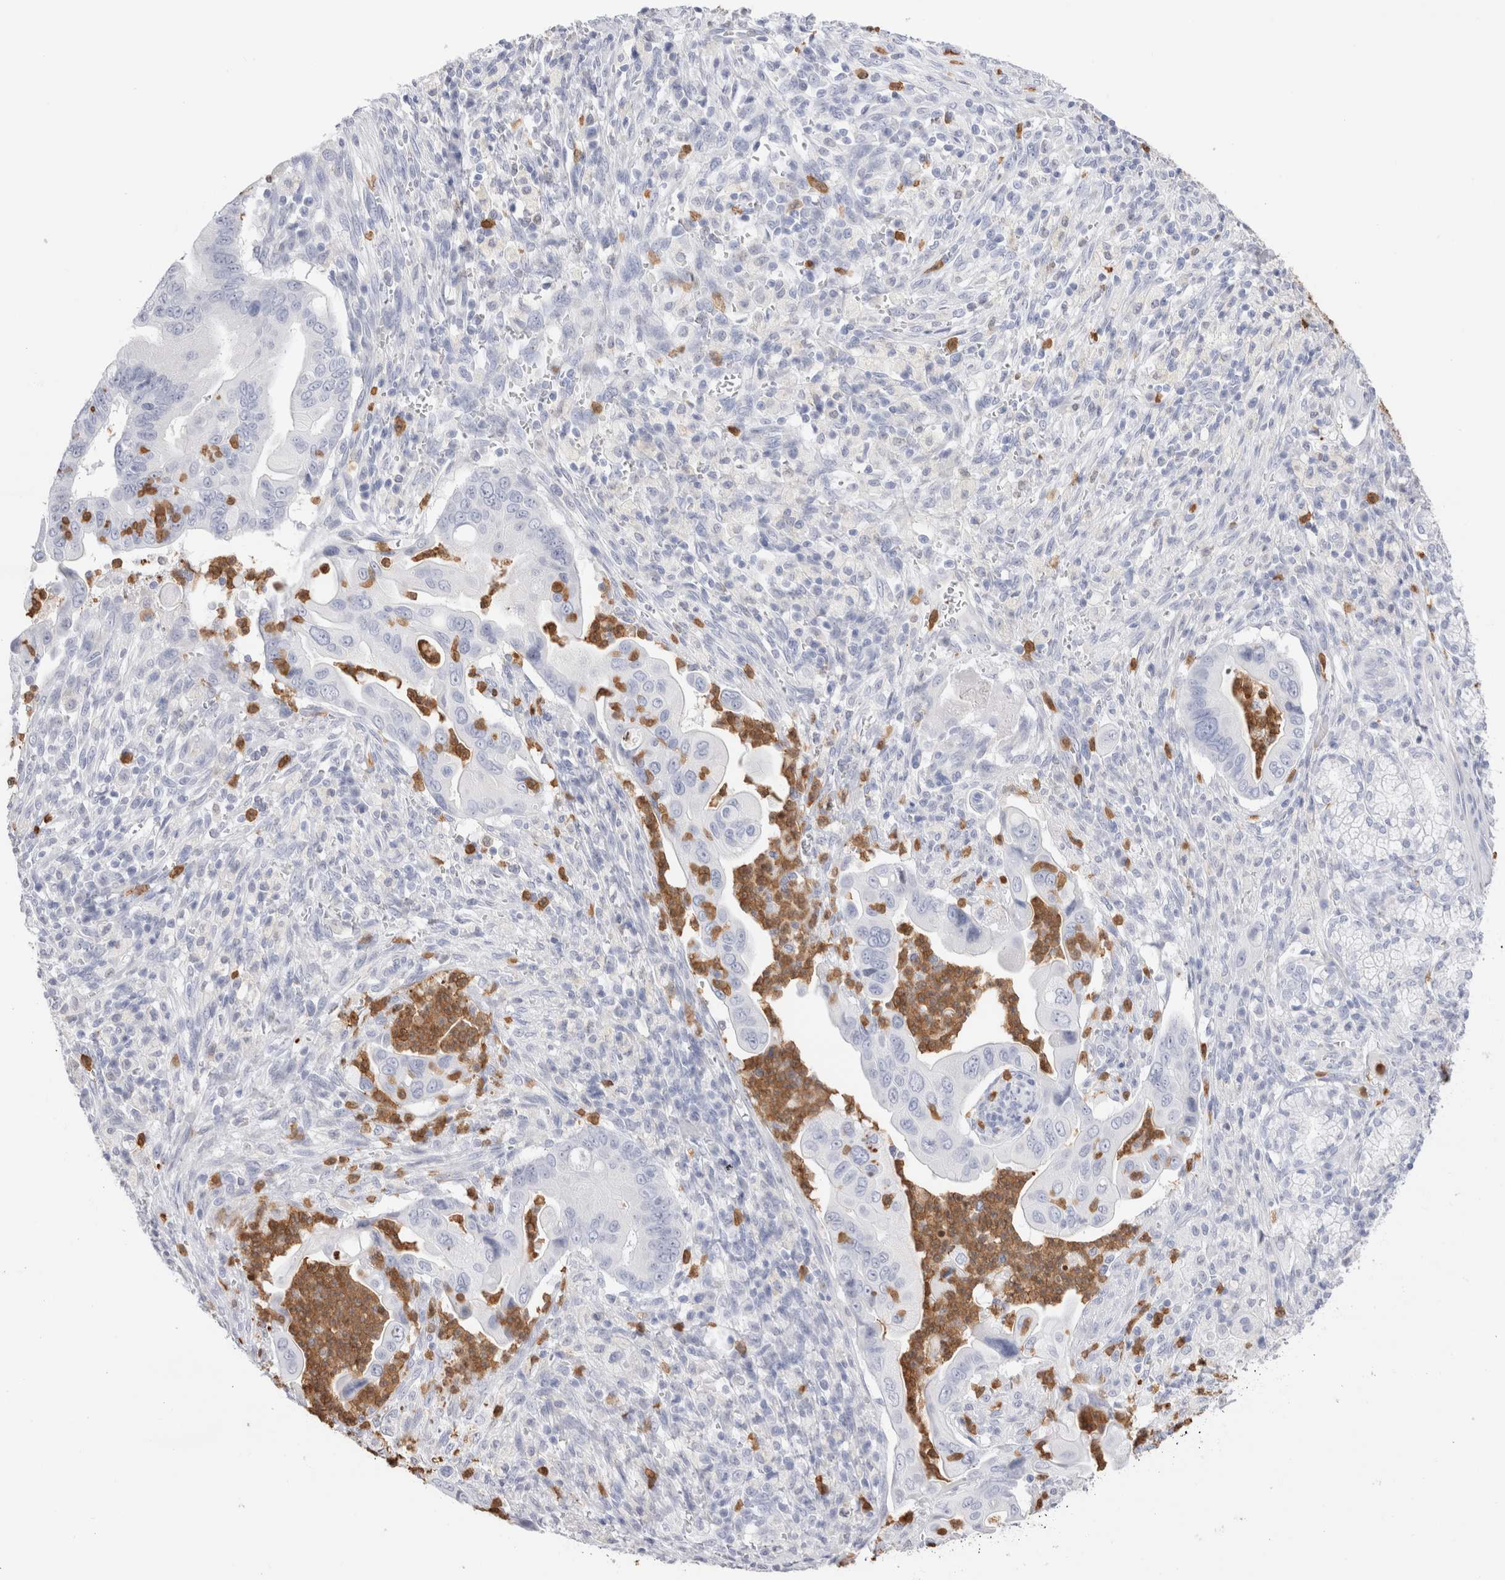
{"staining": {"intensity": "negative", "quantity": "none", "location": "none"}, "tissue": "pancreatic cancer", "cell_type": "Tumor cells", "image_type": "cancer", "snomed": [{"axis": "morphology", "description": "Adenocarcinoma, NOS"}, {"axis": "topography", "description": "Pancreas"}], "caption": "DAB (3,3'-diaminobenzidine) immunohistochemical staining of pancreatic cancer demonstrates no significant staining in tumor cells.", "gene": "SLC10A5", "patient": {"sex": "male", "age": 78}}